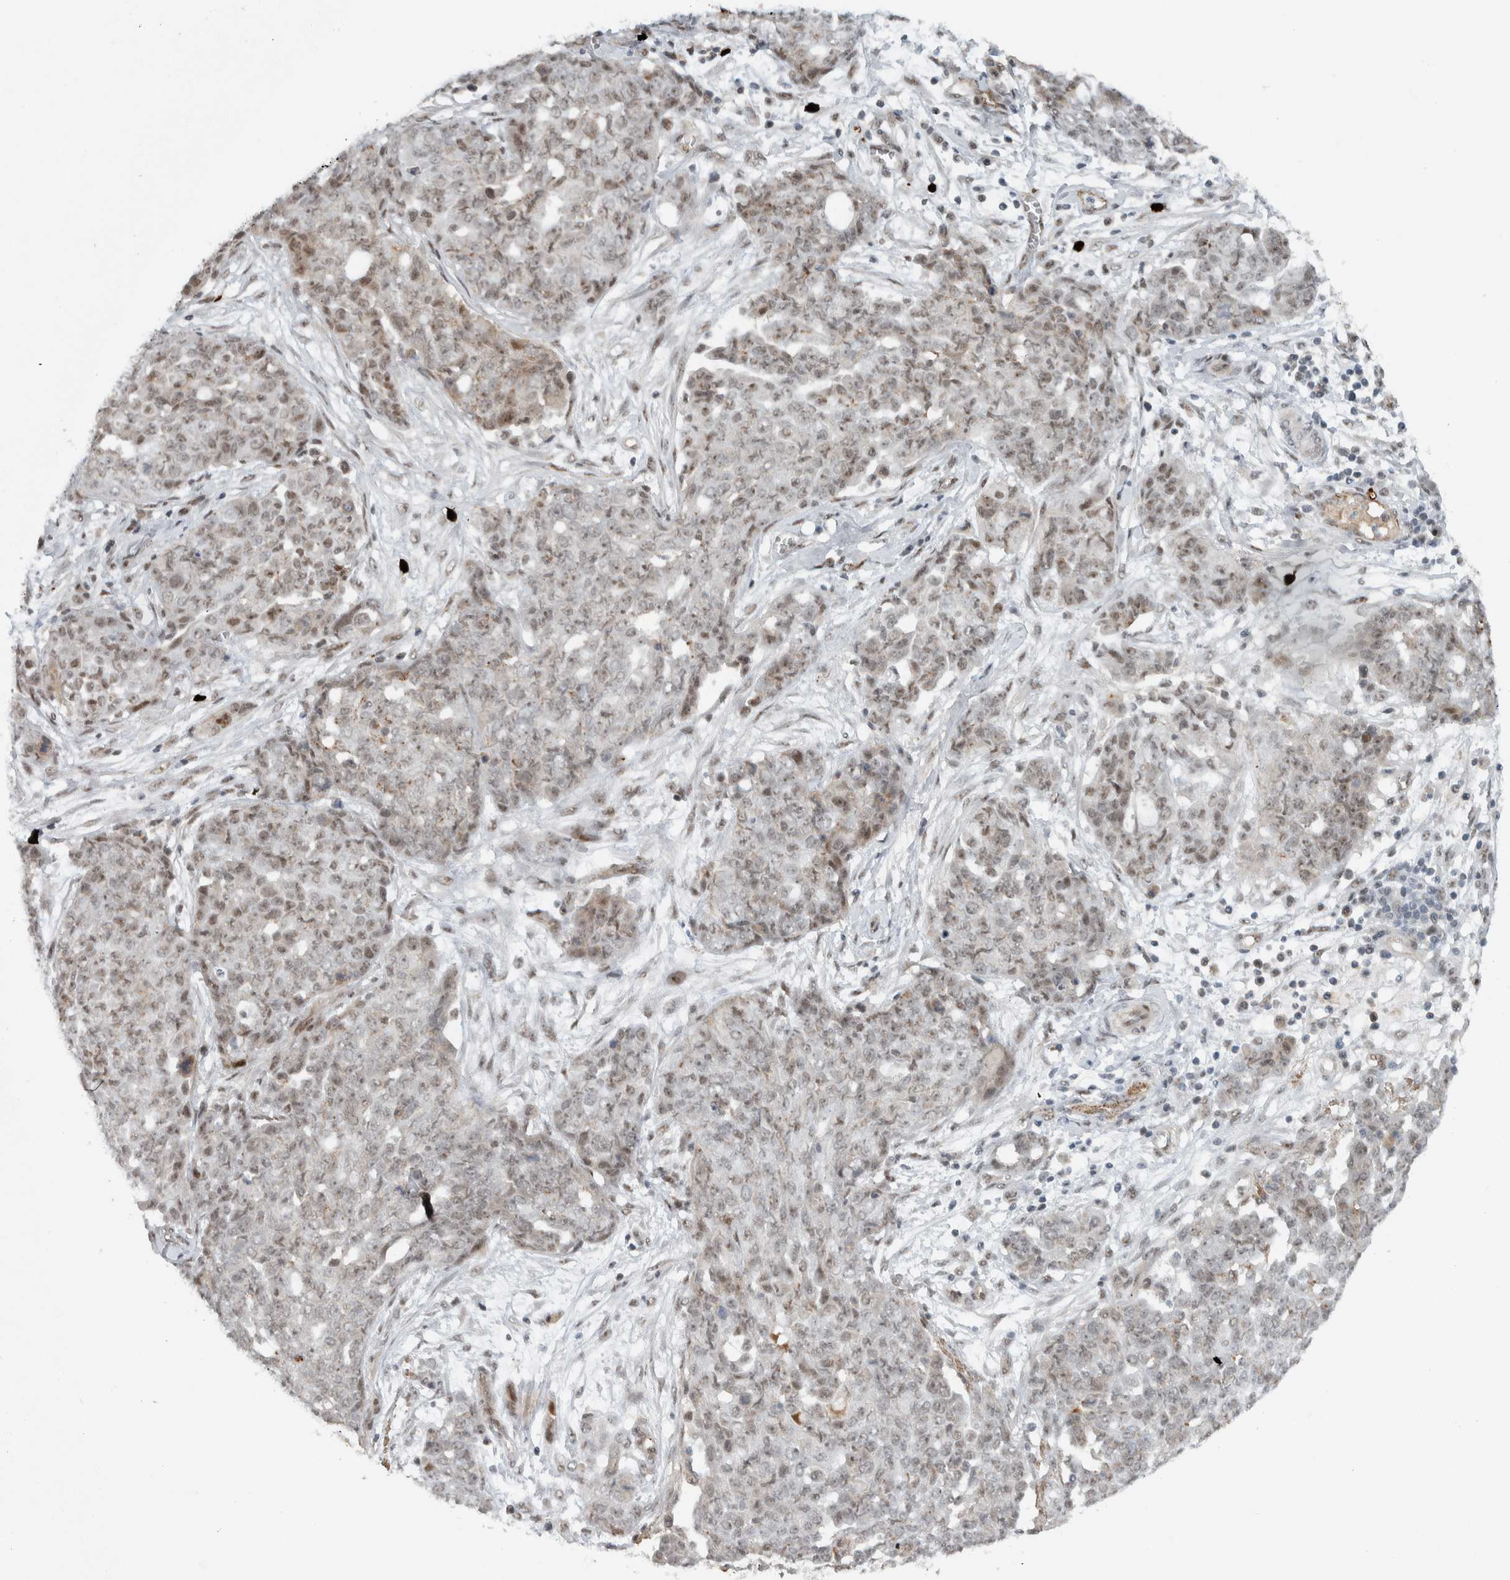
{"staining": {"intensity": "weak", "quantity": "25%-75%", "location": "nuclear"}, "tissue": "ovarian cancer", "cell_type": "Tumor cells", "image_type": "cancer", "snomed": [{"axis": "morphology", "description": "Cystadenocarcinoma, serous, NOS"}, {"axis": "topography", "description": "Soft tissue"}, {"axis": "topography", "description": "Ovary"}], "caption": "DAB immunohistochemical staining of human serous cystadenocarcinoma (ovarian) shows weak nuclear protein expression in about 25%-75% of tumor cells.", "gene": "ZFP91", "patient": {"sex": "female", "age": 57}}